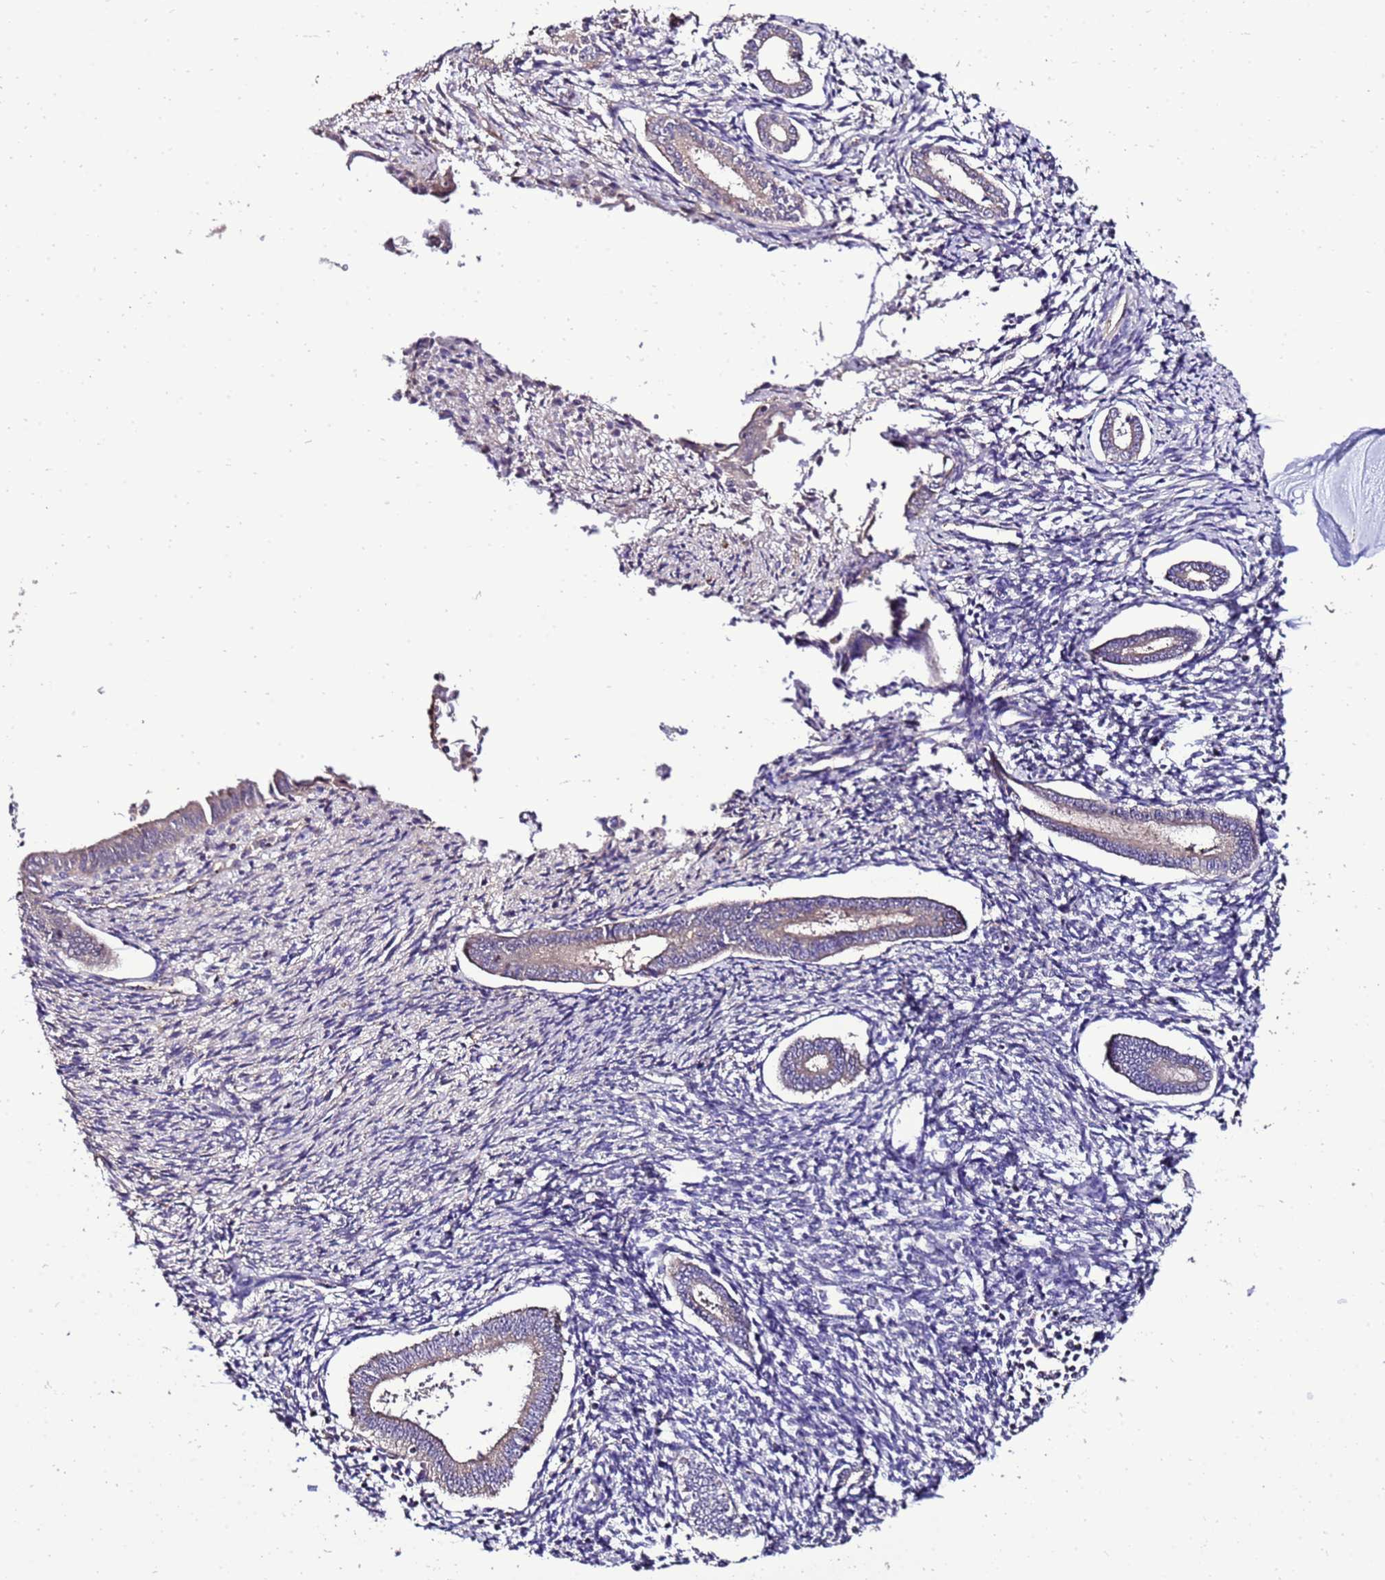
{"staining": {"intensity": "negative", "quantity": "none", "location": "none"}, "tissue": "endometrium", "cell_type": "Cells in endometrial stroma", "image_type": "normal", "snomed": [{"axis": "morphology", "description": "Normal tissue, NOS"}, {"axis": "topography", "description": "Endometrium"}], "caption": "High magnification brightfield microscopy of normal endometrium stained with DAB (brown) and counterstained with hematoxylin (blue): cells in endometrial stroma show no significant staining. Brightfield microscopy of immunohistochemistry (IHC) stained with DAB (brown) and hematoxylin (blue), captured at high magnification.", "gene": "ZNF329", "patient": {"sex": "female", "age": 56}}